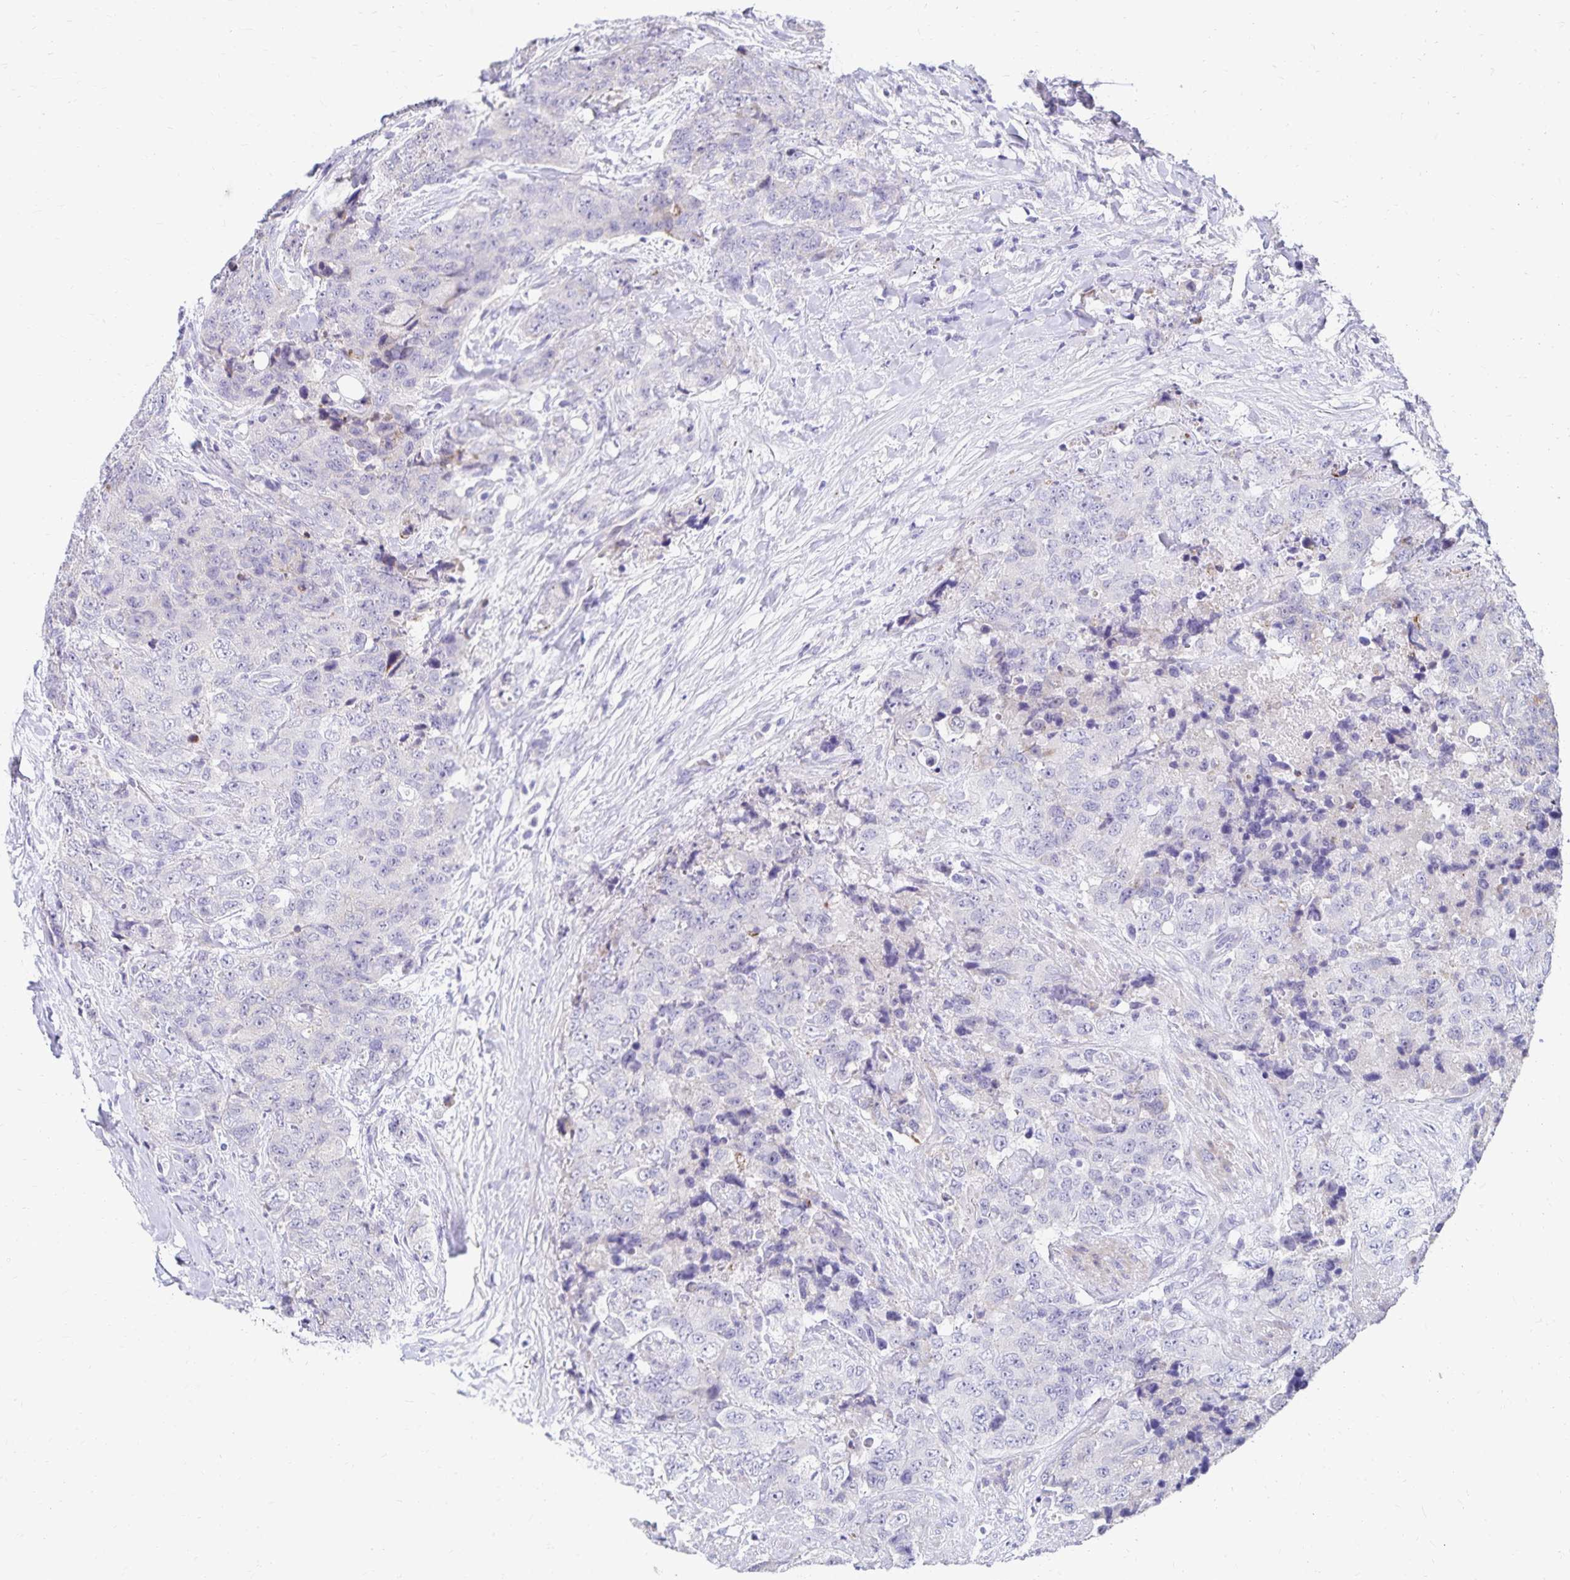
{"staining": {"intensity": "negative", "quantity": "none", "location": "none"}, "tissue": "urothelial cancer", "cell_type": "Tumor cells", "image_type": "cancer", "snomed": [{"axis": "morphology", "description": "Urothelial carcinoma, High grade"}, {"axis": "topography", "description": "Urinary bladder"}], "caption": "Tumor cells are negative for brown protein staining in urothelial cancer. The staining was performed using DAB to visualize the protein expression in brown, while the nuclei were stained in blue with hematoxylin (Magnification: 20x).", "gene": "NECAP1", "patient": {"sex": "female", "age": 78}}